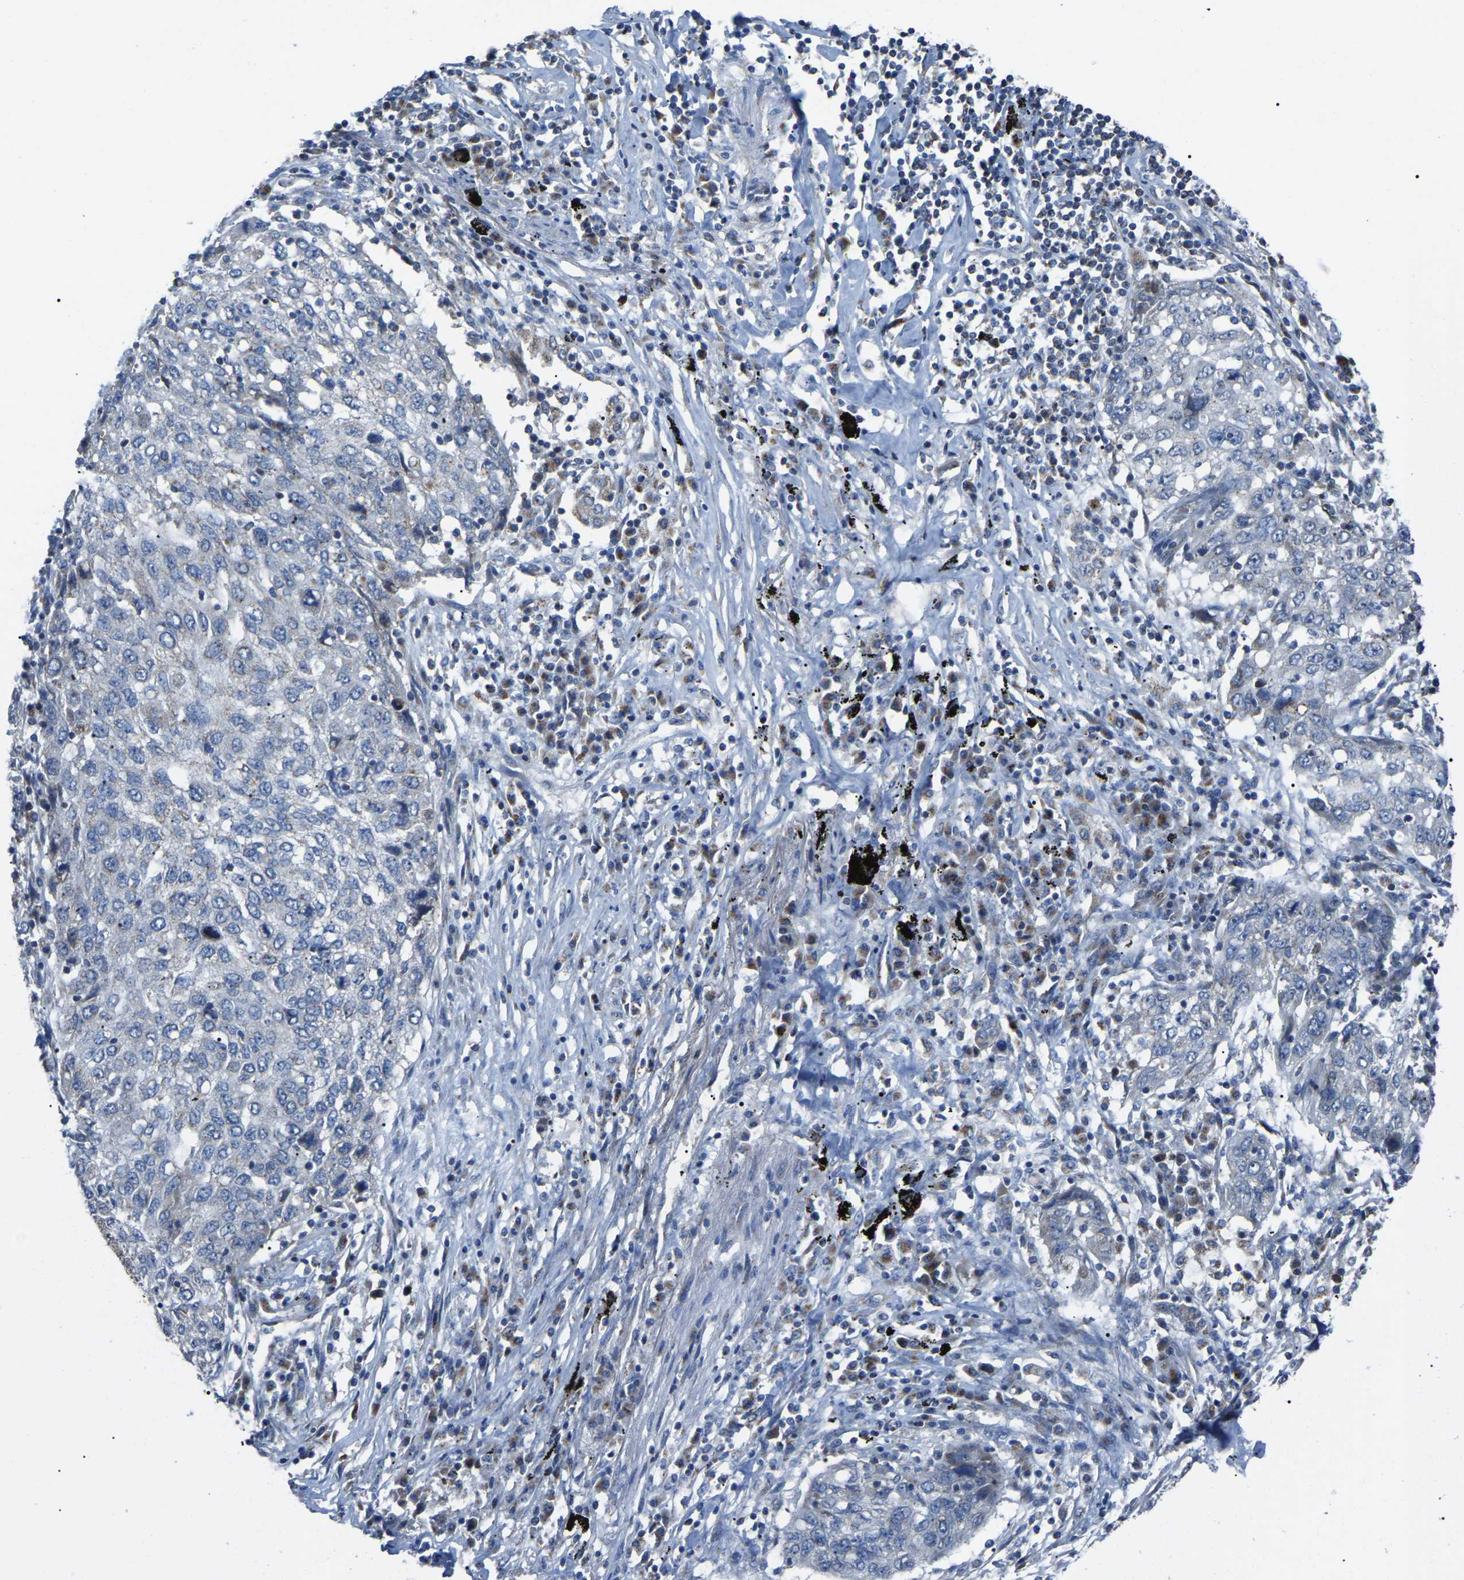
{"staining": {"intensity": "negative", "quantity": "none", "location": "none"}, "tissue": "lung cancer", "cell_type": "Tumor cells", "image_type": "cancer", "snomed": [{"axis": "morphology", "description": "Squamous cell carcinoma, NOS"}, {"axis": "topography", "description": "Lung"}], "caption": "The immunohistochemistry image has no significant positivity in tumor cells of lung cancer tissue.", "gene": "CANT1", "patient": {"sex": "female", "age": 63}}